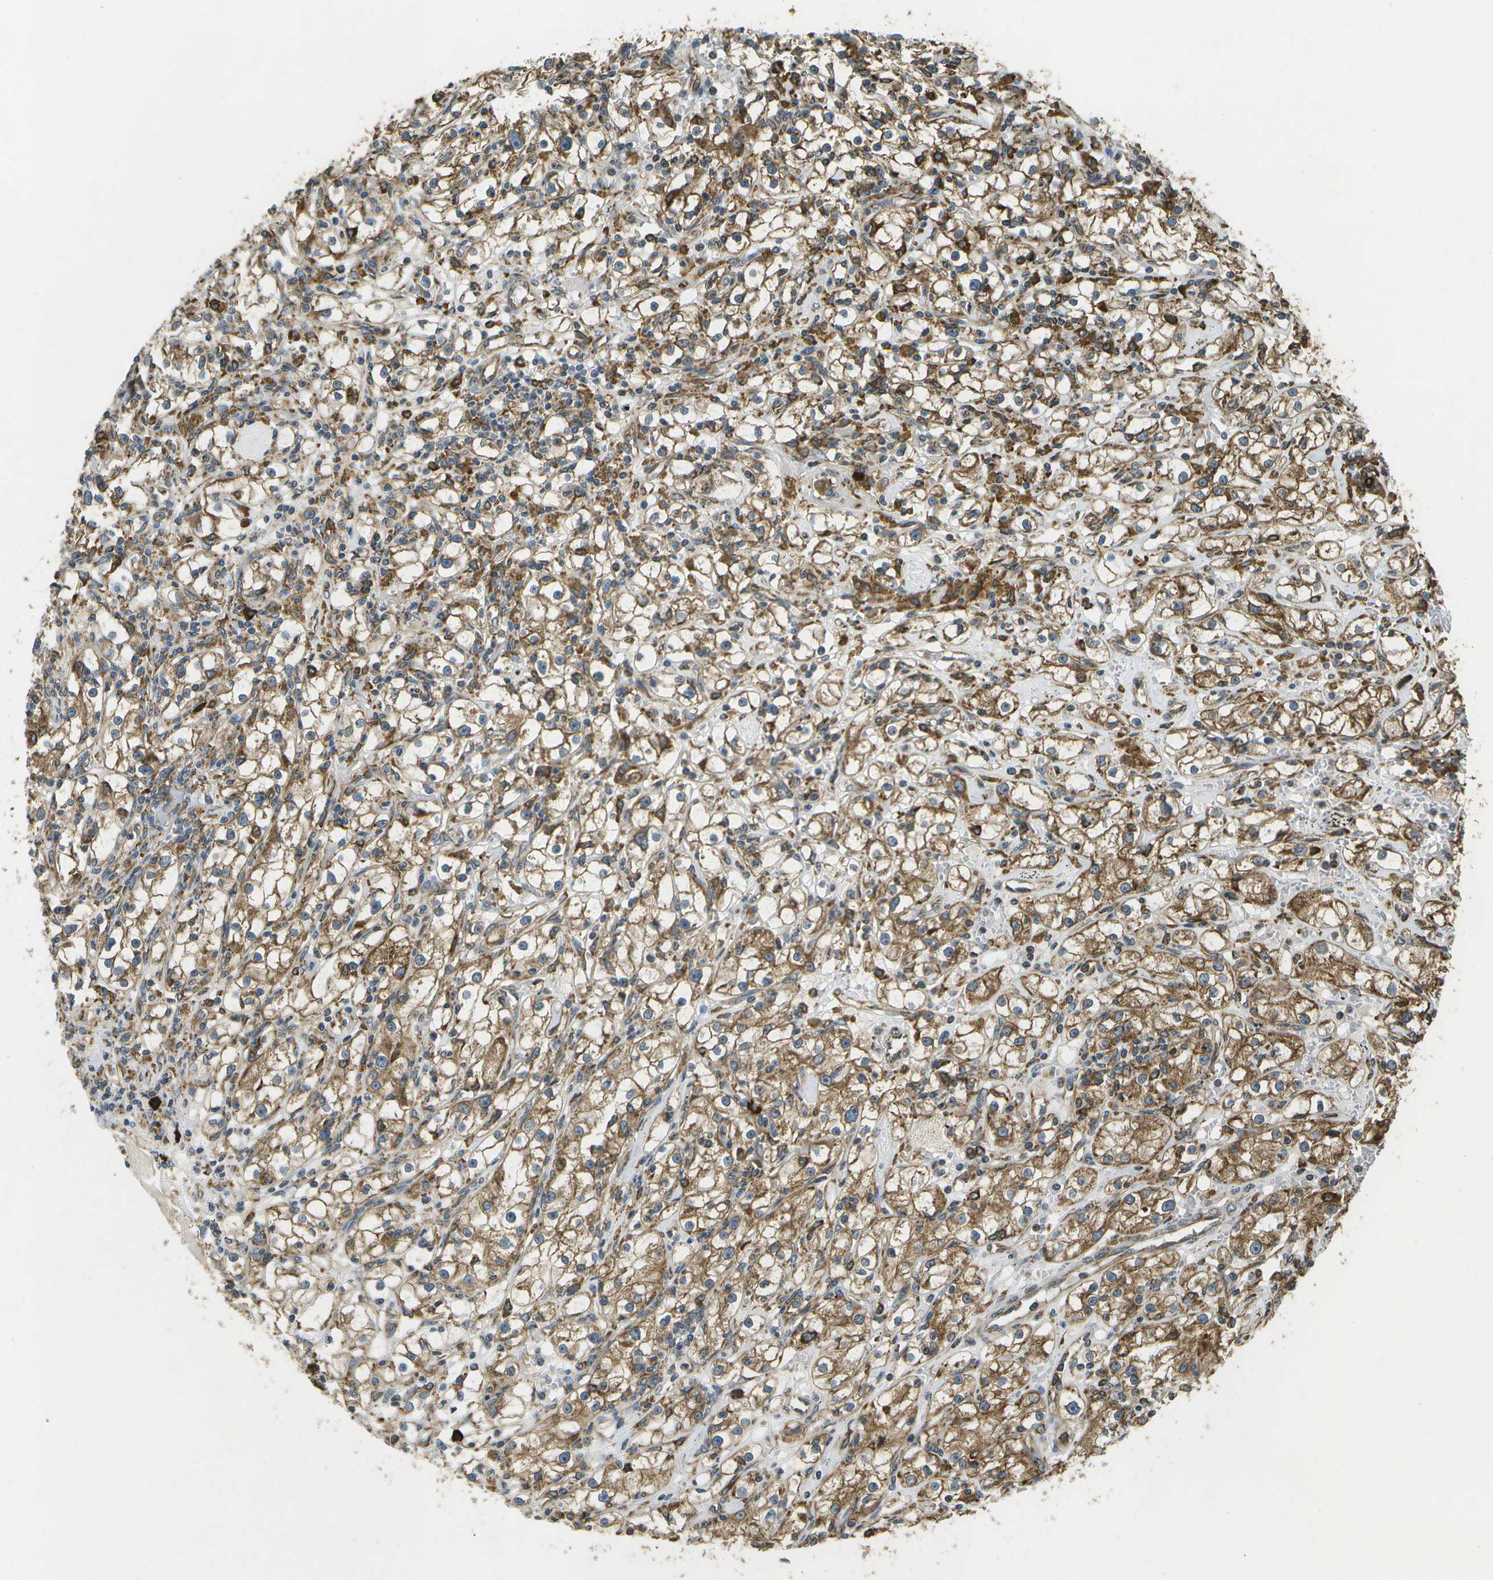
{"staining": {"intensity": "moderate", "quantity": ">75%", "location": "cytoplasmic/membranous"}, "tissue": "renal cancer", "cell_type": "Tumor cells", "image_type": "cancer", "snomed": [{"axis": "morphology", "description": "Adenocarcinoma, NOS"}, {"axis": "topography", "description": "Kidney"}], "caption": "Immunohistochemical staining of renal cancer (adenocarcinoma) reveals medium levels of moderate cytoplasmic/membranous protein expression in approximately >75% of tumor cells.", "gene": "PDIA4", "patient": {"sex": "male", "age": 56}}